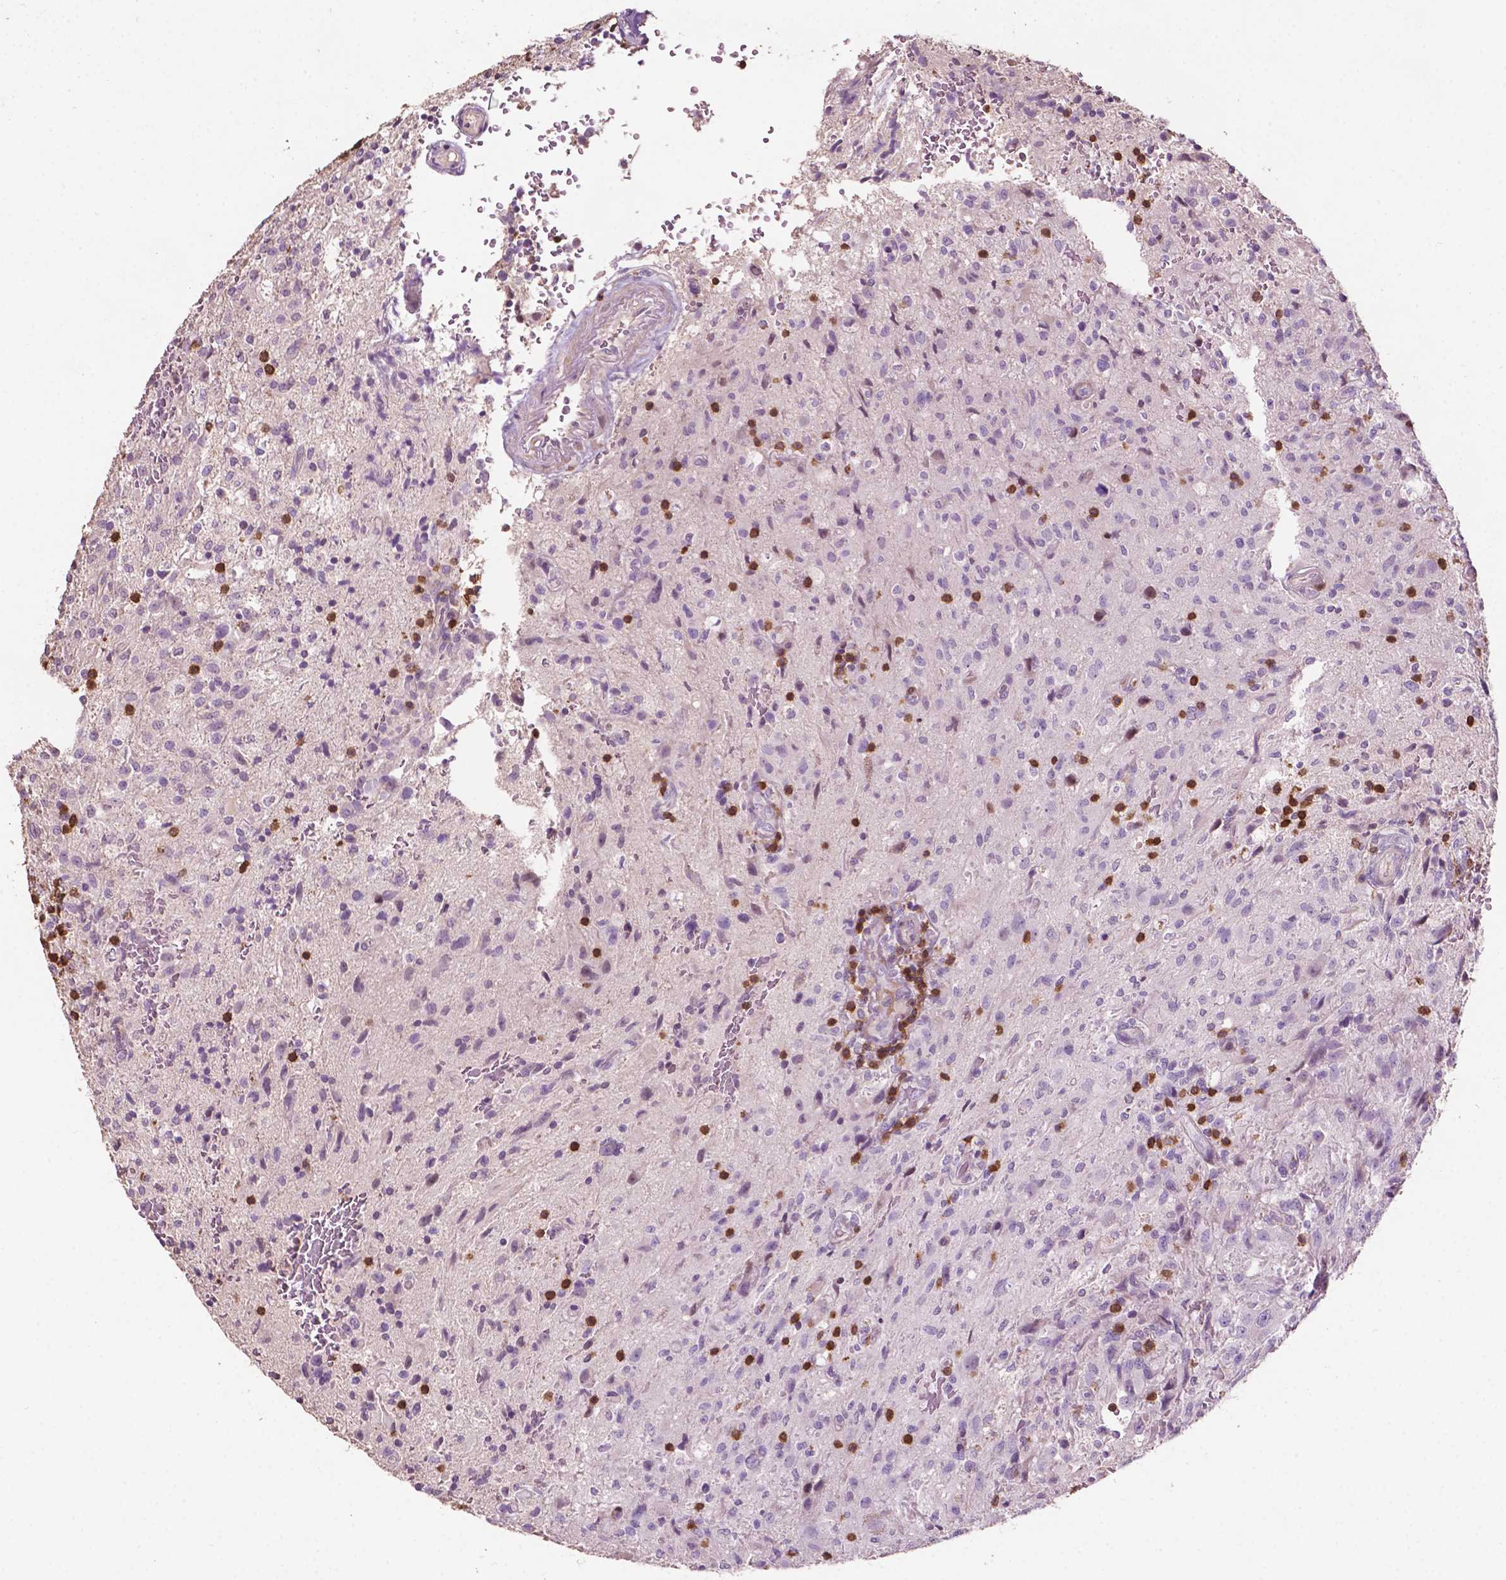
{"staining": {"intensity": "negative", "quantity": "none", "location": "none"}, "tissue": "glioma", "cell_type": "Tumor cells", "image_type": "cancer", "snomed": [{"axis": "morphology", "description": "Glioma, malignant, High grade"}, {"axis": "topography", "description": "Brain"}], "caption": "Micrograph shows no significant protein staining in tumor cells of malignant glioma (high-grade). The staining is performed using DAB (3,3'-diaminobenzidine) brown chromogen with nuclei counter-stained in using hematoxylin.", "gene": "TBC1D10C", "patient": {"sex": "male", "age": 68}}